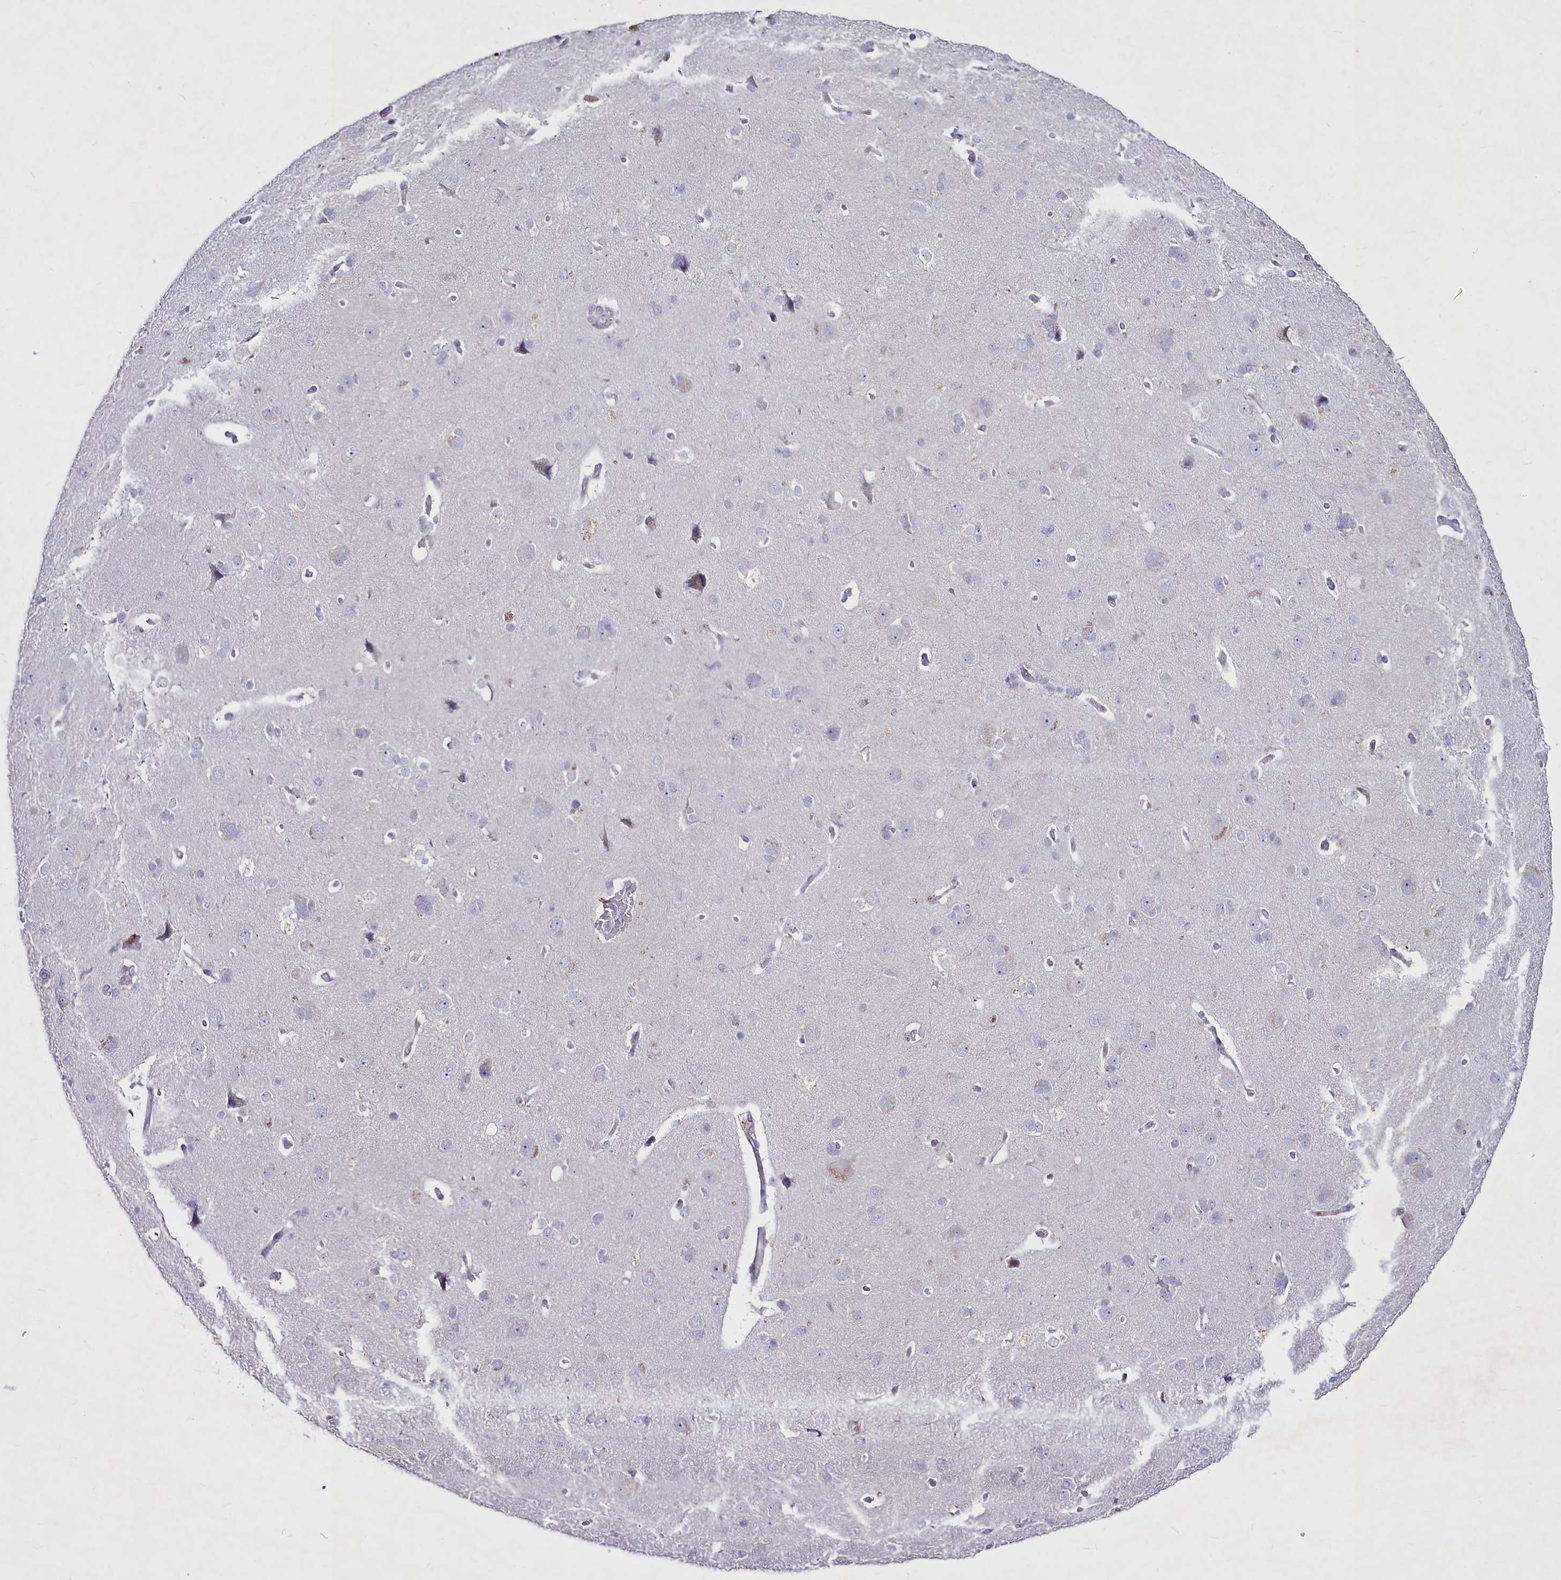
{"staining": {"intensity": "negative", "quantity": "none", "location": "none"}, "tissue": "cerebral cortex", "cell_type": "Endothelial cells", "image_type": "normal", "snomed": [{"axis": "morphology", "description": "Normal tissue, NOS"}, {"axis": "topography", "description": "Cerebral cortex"}], "caption": "The immunohistochemistry (IHC) histopathology image has no significant staining in endothelial cells of cerebral cortex.", "gene": "FAM209B", "patient": {"sex": "male", "age": 62}}